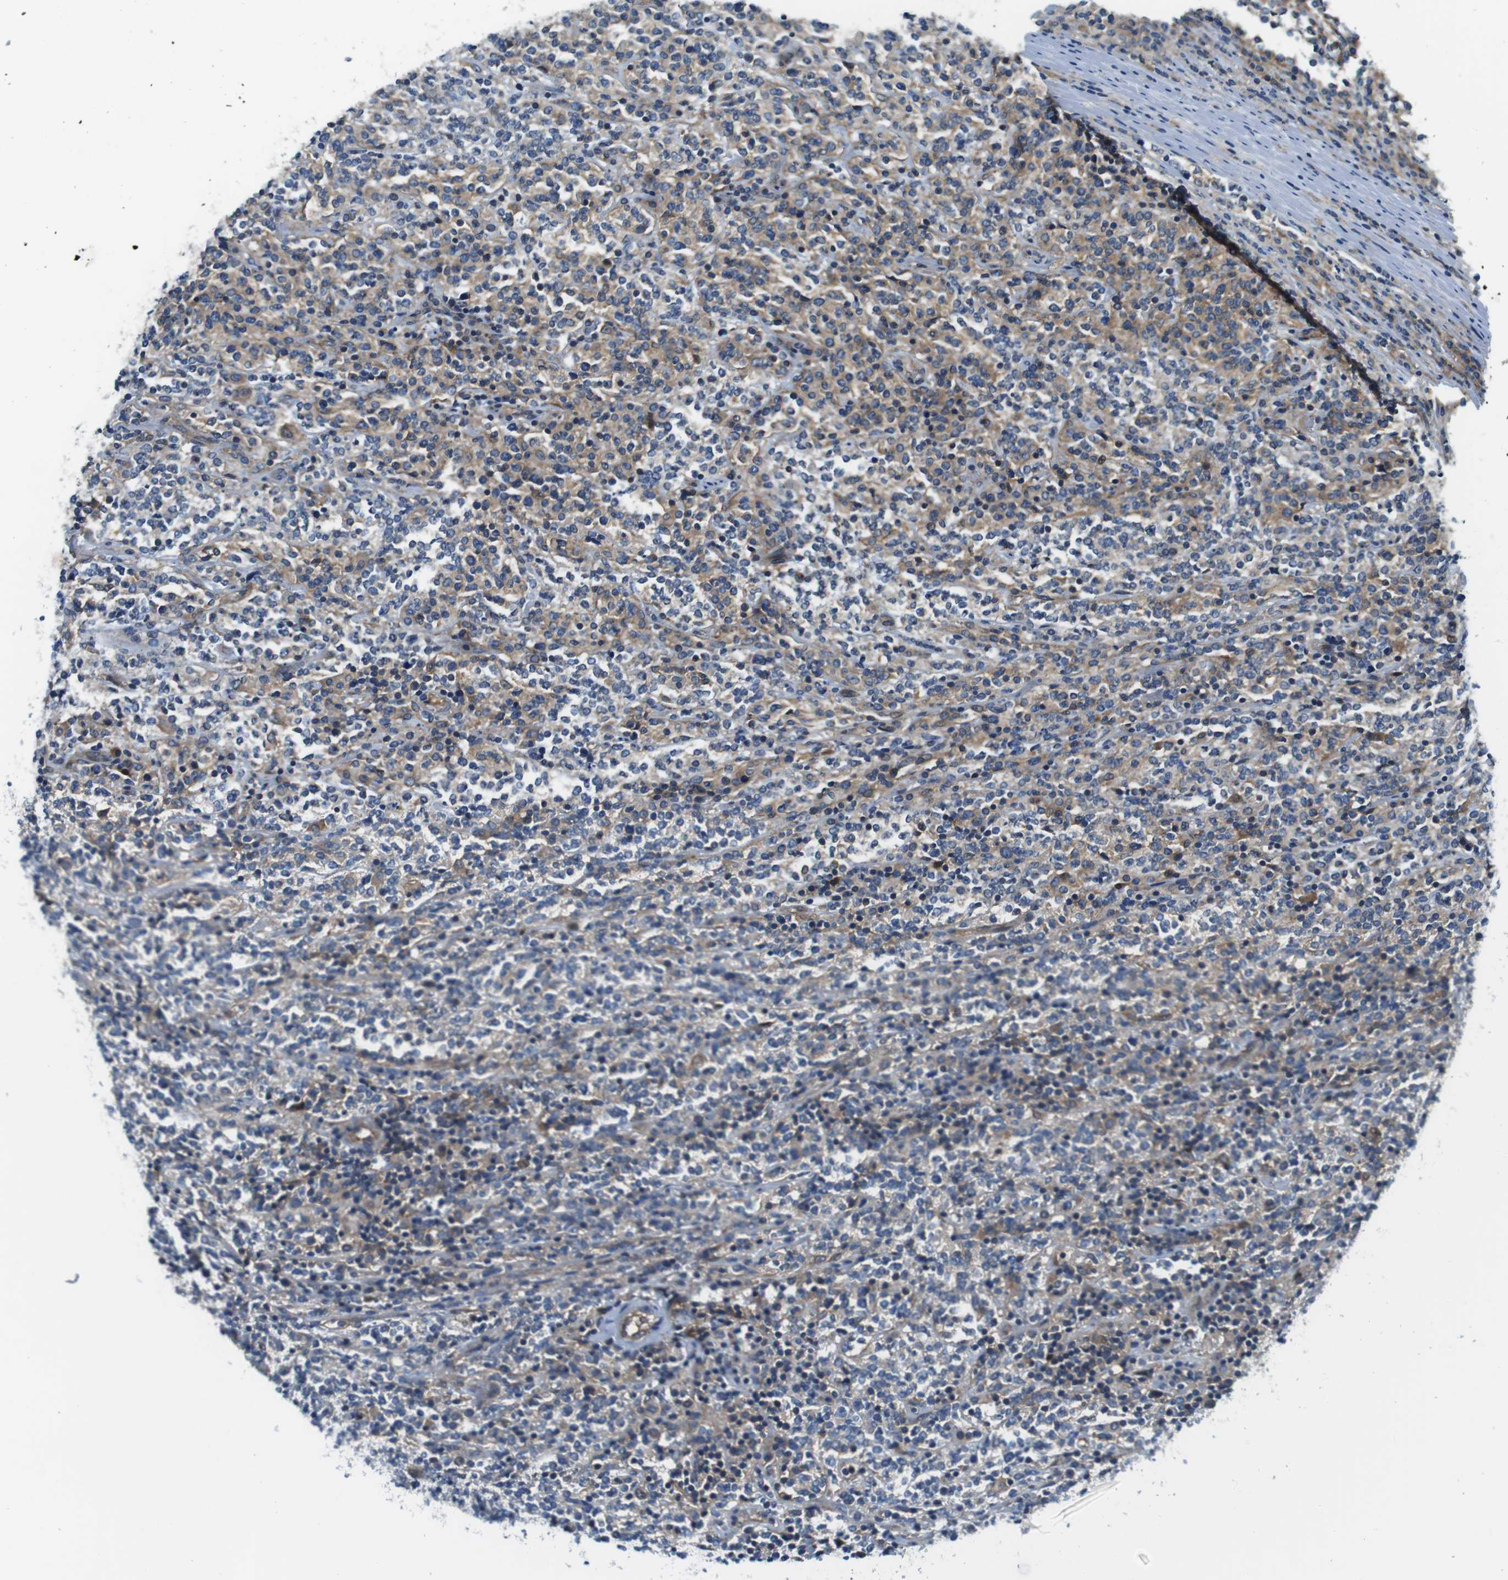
{"staining": {"intensity": "weak", "quantity": "25%-75%", "location": "cytoplasmic/membranous"}, "tissue": "lymphoma", "cell_type": "Tumor cells", "image_type": "cancer", "snomed": [{"axis": "morphology", "description": "Malignant lymphoma, non-Hodgkin's type, High grade"}, {"axis": "topography", "description": "Soft tissue"}], "caption": "Lymphoma stained with a brown dye exhibits weak cytoplasmic/membranous positive staining in about 25%-75% of tumor cells.", "gene": "EIF2B5", "patient": {"sex": "male", "age": 18}}